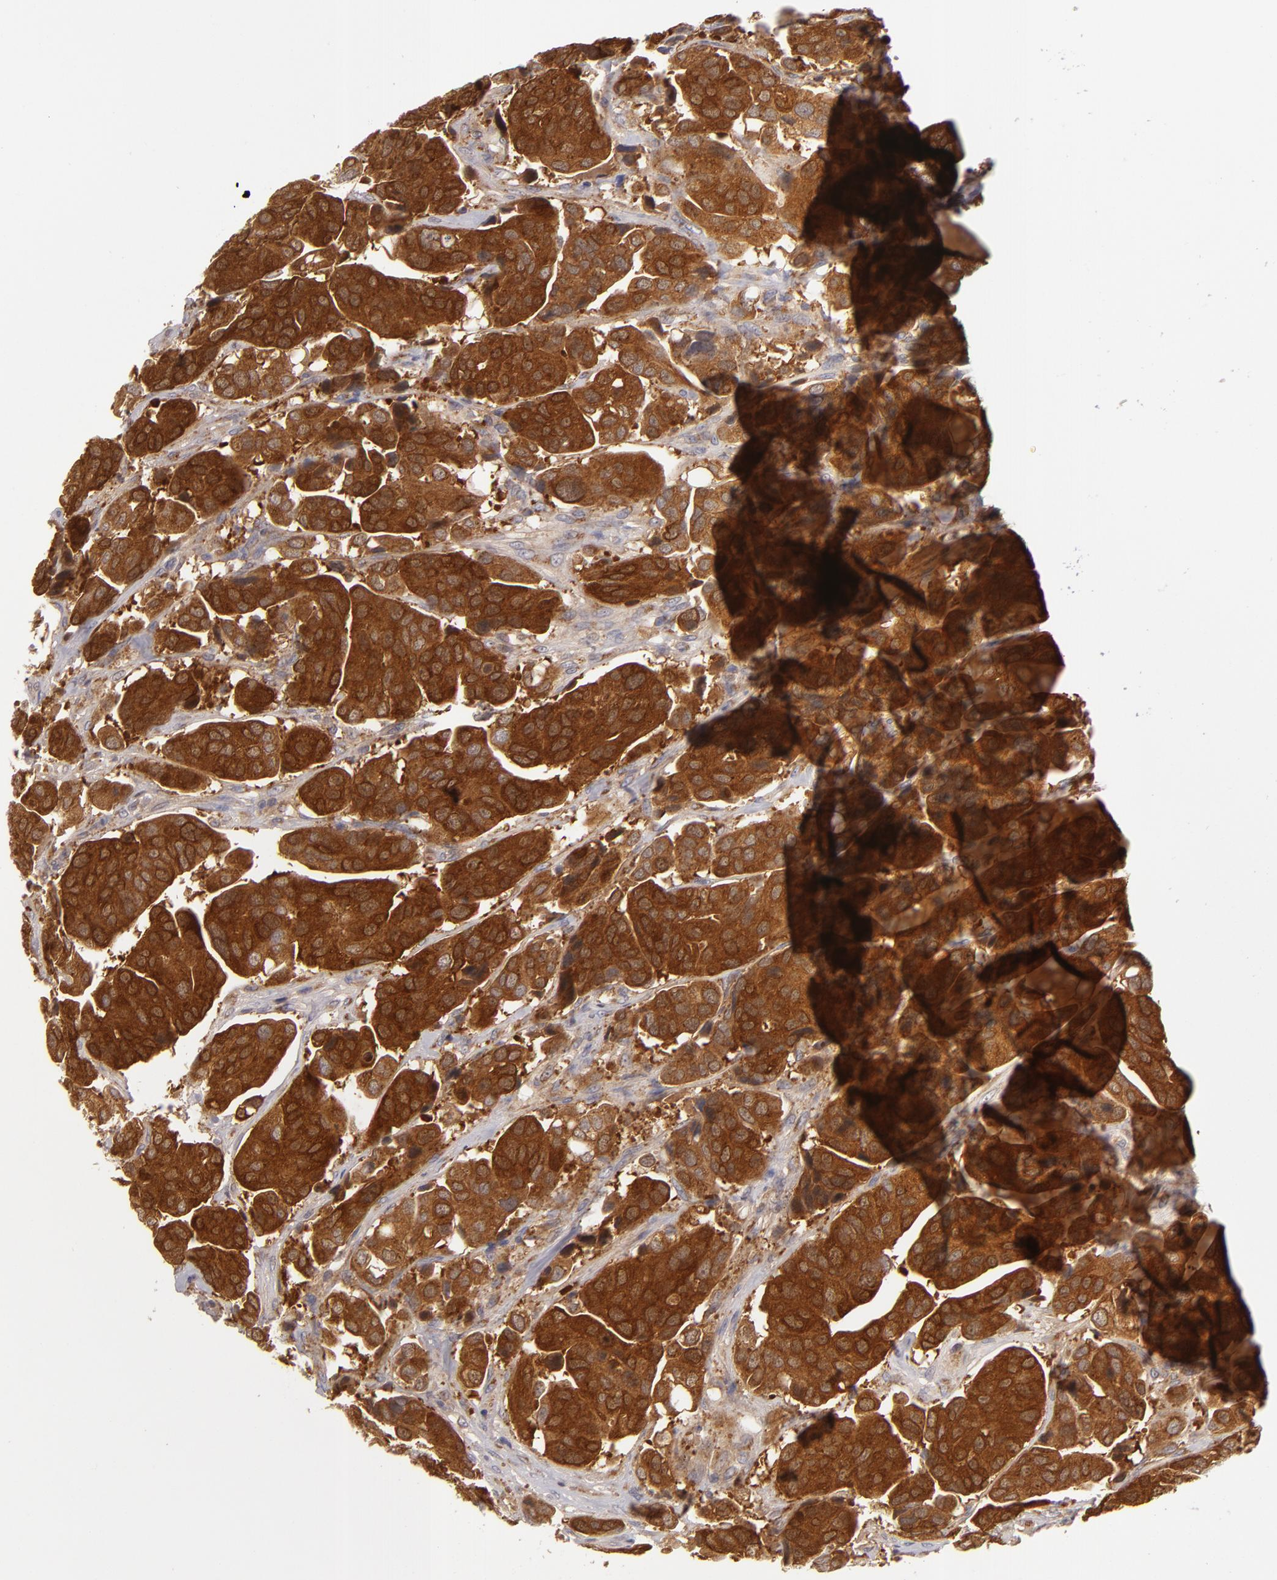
{"staining": {"intensity": "strong", "quantity": ">75%", "location": "cytoplasmic/membranous"}, "tissue": "urothelial cancer", "cell_type": "Tumor cells", "image_type": "cancer", "snomed": [{"axis": "morphology", "description": "Adenocarcinoma, NOS"}, {"axis": "topography", "description": "Urinary bladder"}], "caption": "An immunohistochemistry (IHC) image of tumor tissue is shown. Protein staining in brown labels strong cytoplasmic/membranous positivity in adenocarcinoma within tumor cells.", "gene": "SH2D4A", "patient": {"sex": "male", "age": 61}}